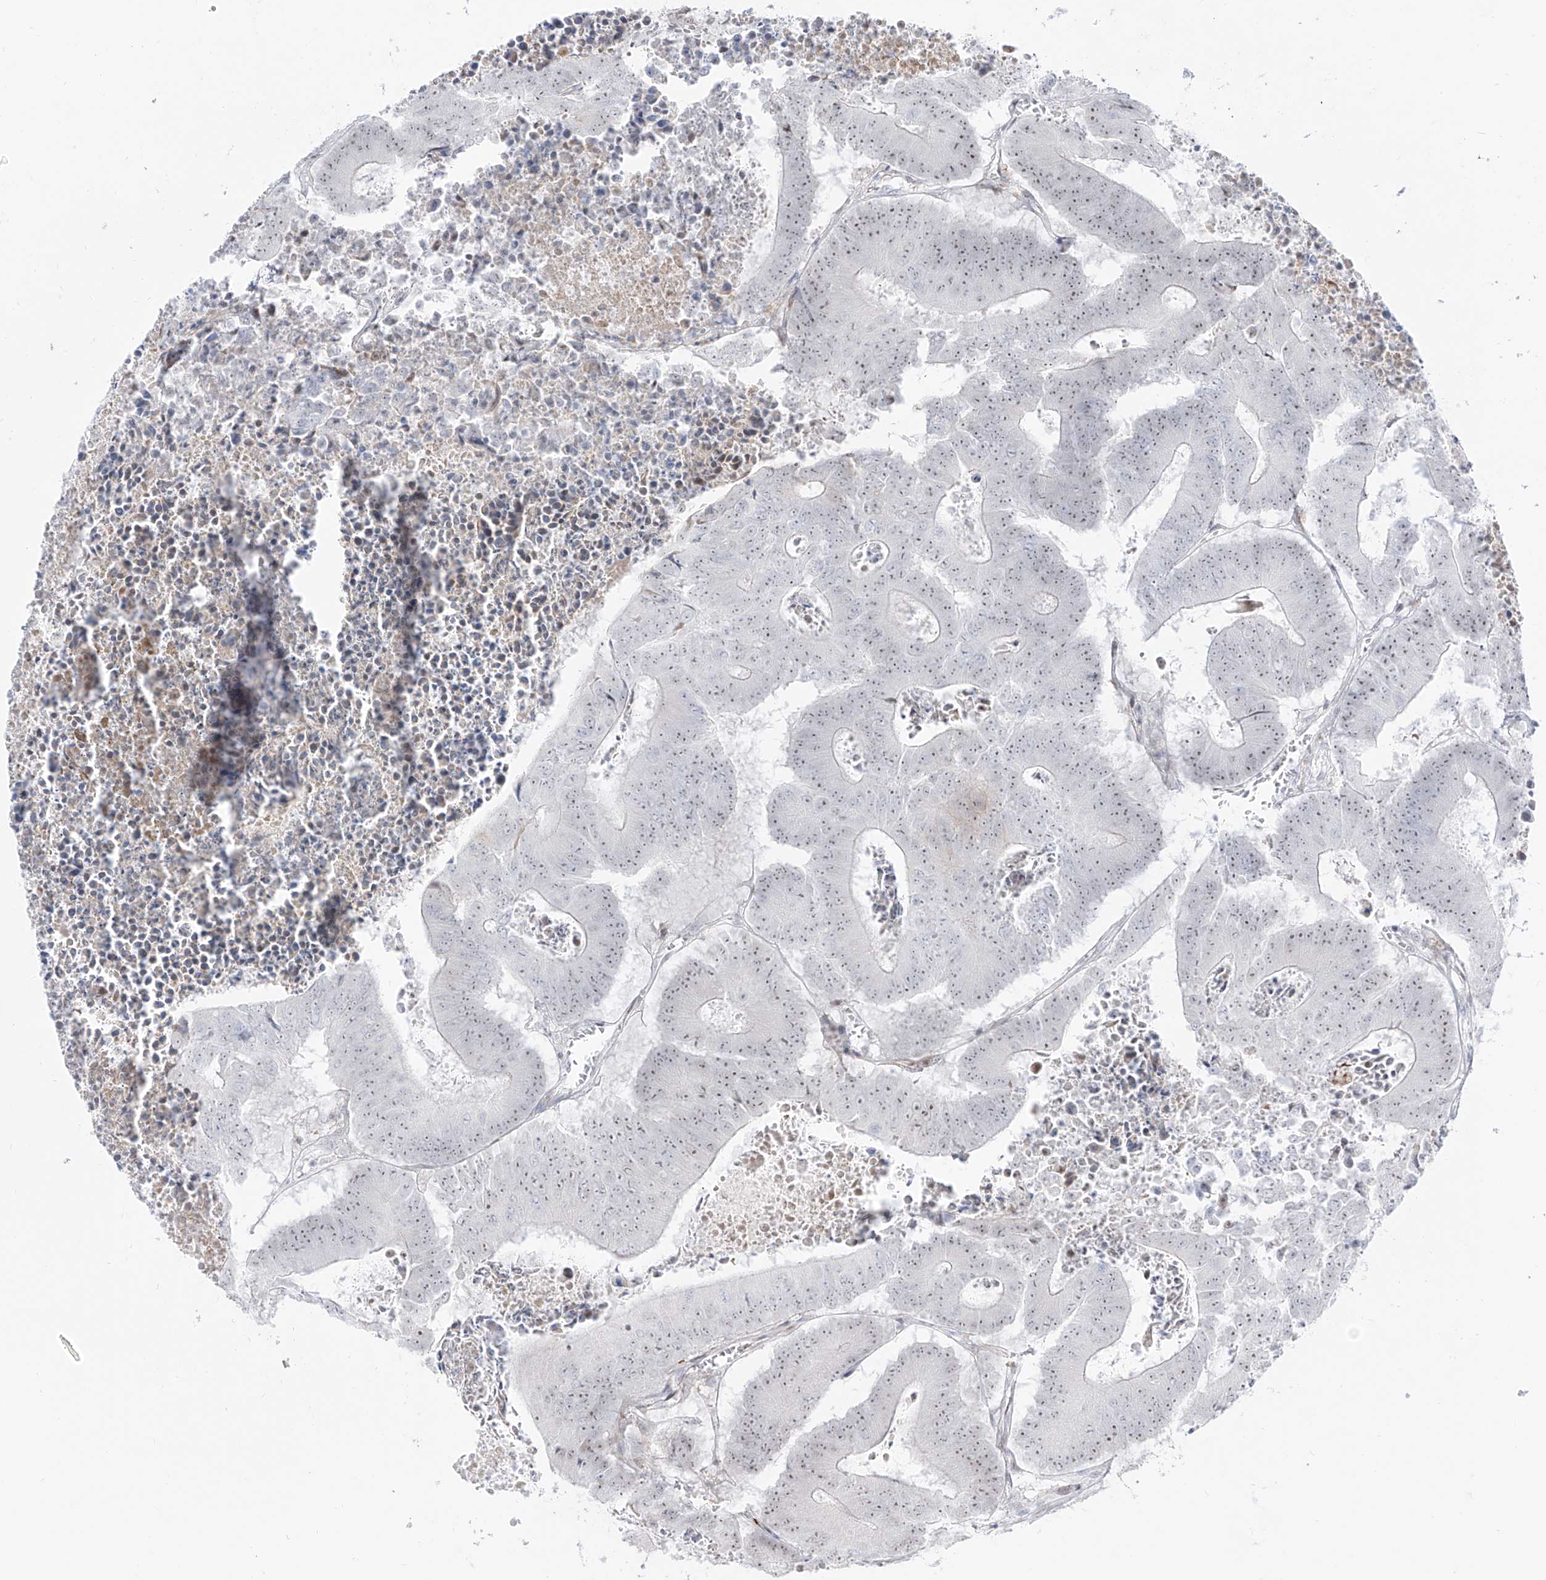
{"staining": {"intensity": "weak", "quantity": ">75%", "location": "nuclear"}, "tissue": "colorectal cancer", "cell_type": "Tumor cells", "image_type": "cancer", "snomed": [{"axis": "morphology", "description": "Adenocarcinoma, NOS"}, {"axis": "topography", "description": "Colon"}], "caption": "Colorectal adenocarcinoma stained for a protein (brown) exhibits weak nuclear positive staining in about >75% of tumor cells.", "gene": "ZNF180", "patient": {"sex": "male", "age": 87}}